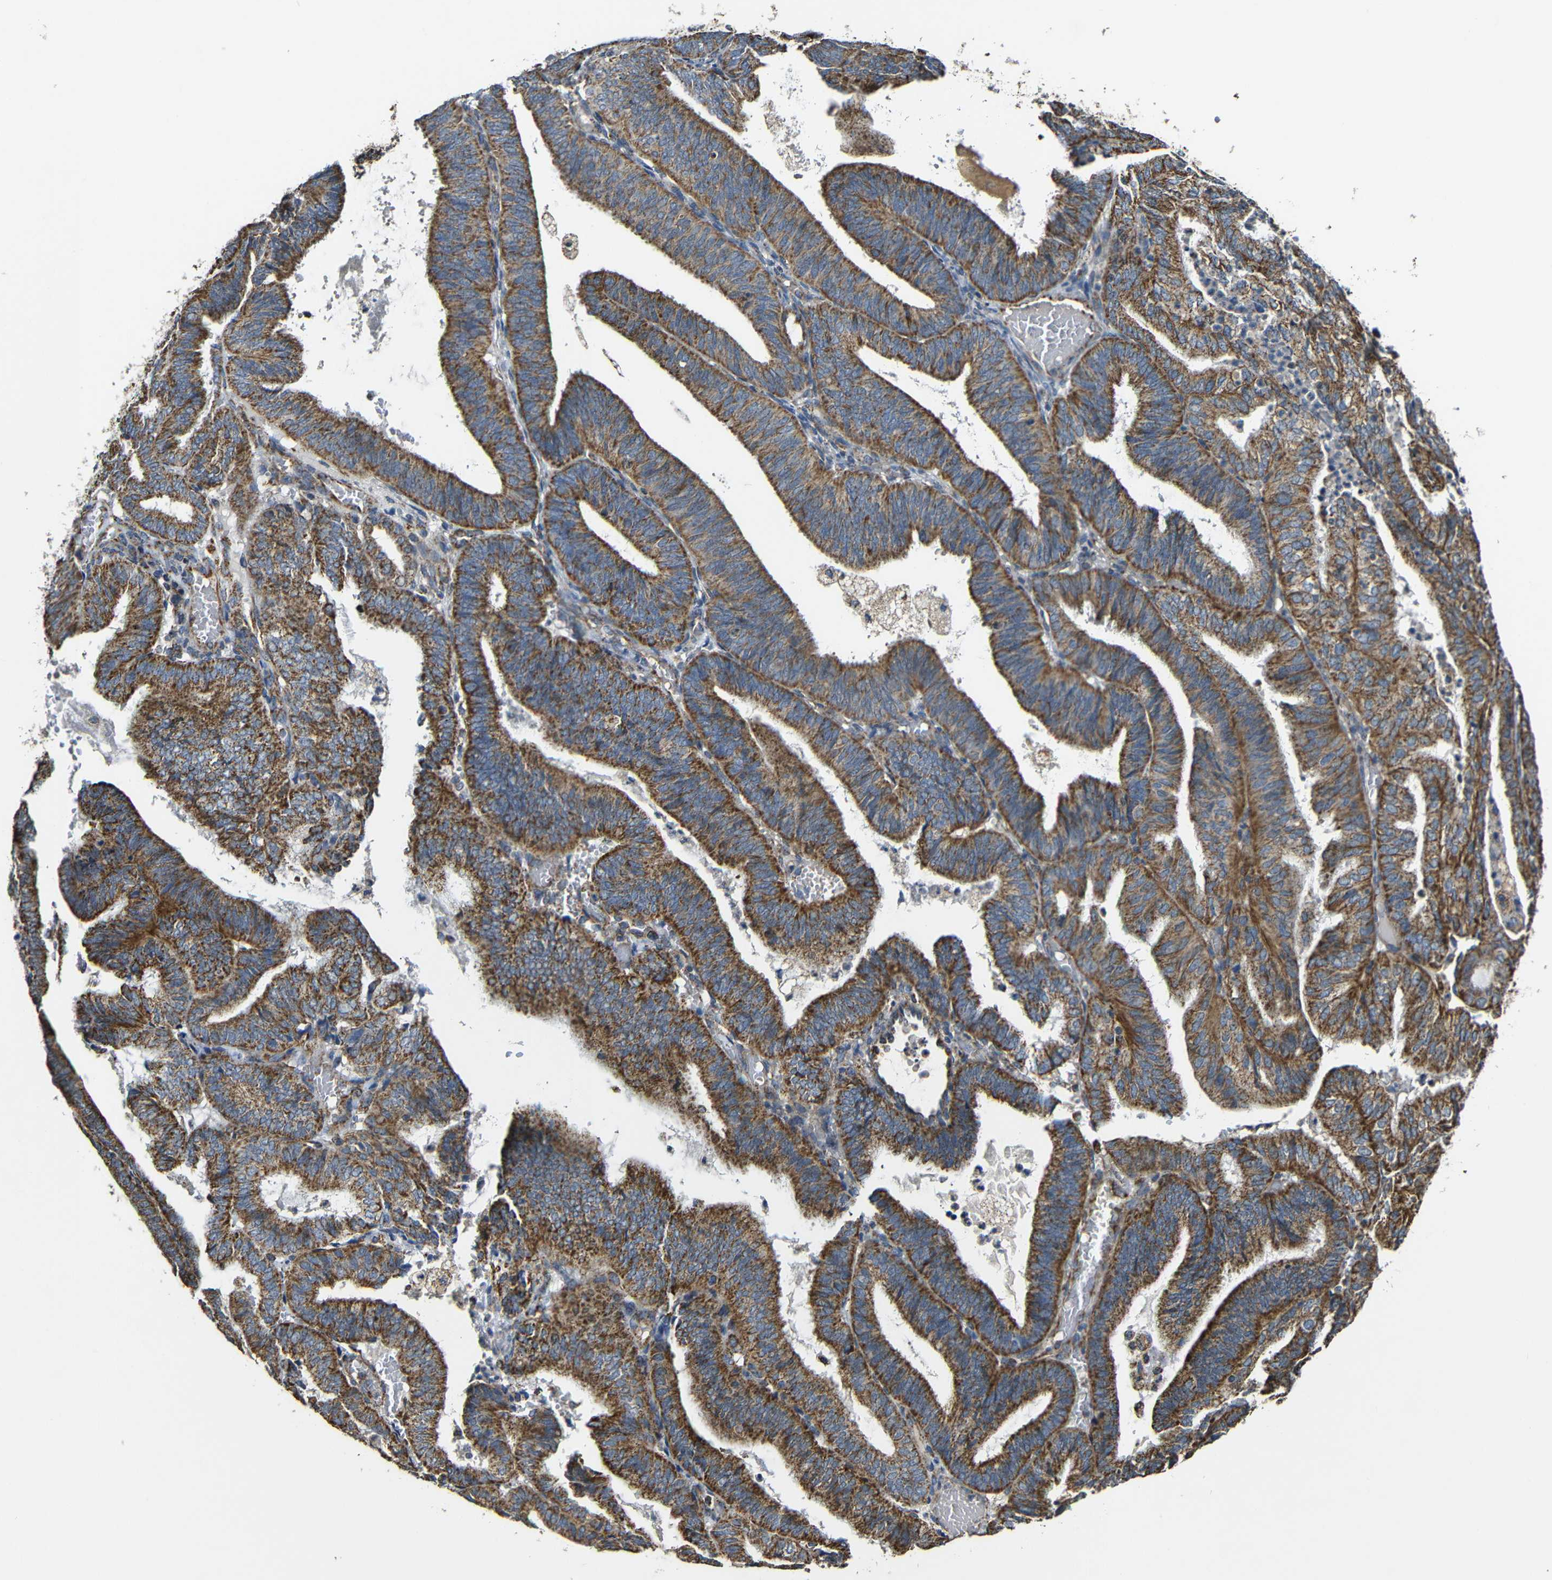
{"staining": {"intensity": "moderate", "quantity": ">75%", "location": "cytoplasmic/membranous"}, "tissue": "endometrial cancer", "cell_type": "Tumor cells", "image_type": "cancer", "snomed": [{"axis": "morphology", "description": "Adenocarcinoma, NOS"}, {"axis": "topography", "description": "Uterus"}], "caption": "IHC (DAB (3,3'-diaminobenzidine)) staining of human endometrial cancer (adenocarcinoma) exhibits moderate cytoplasmic/membranous protein staining in about >75% of tumor cells.", "gene": "NR3C2", "patient": {"sex": "female", "age": 60}}